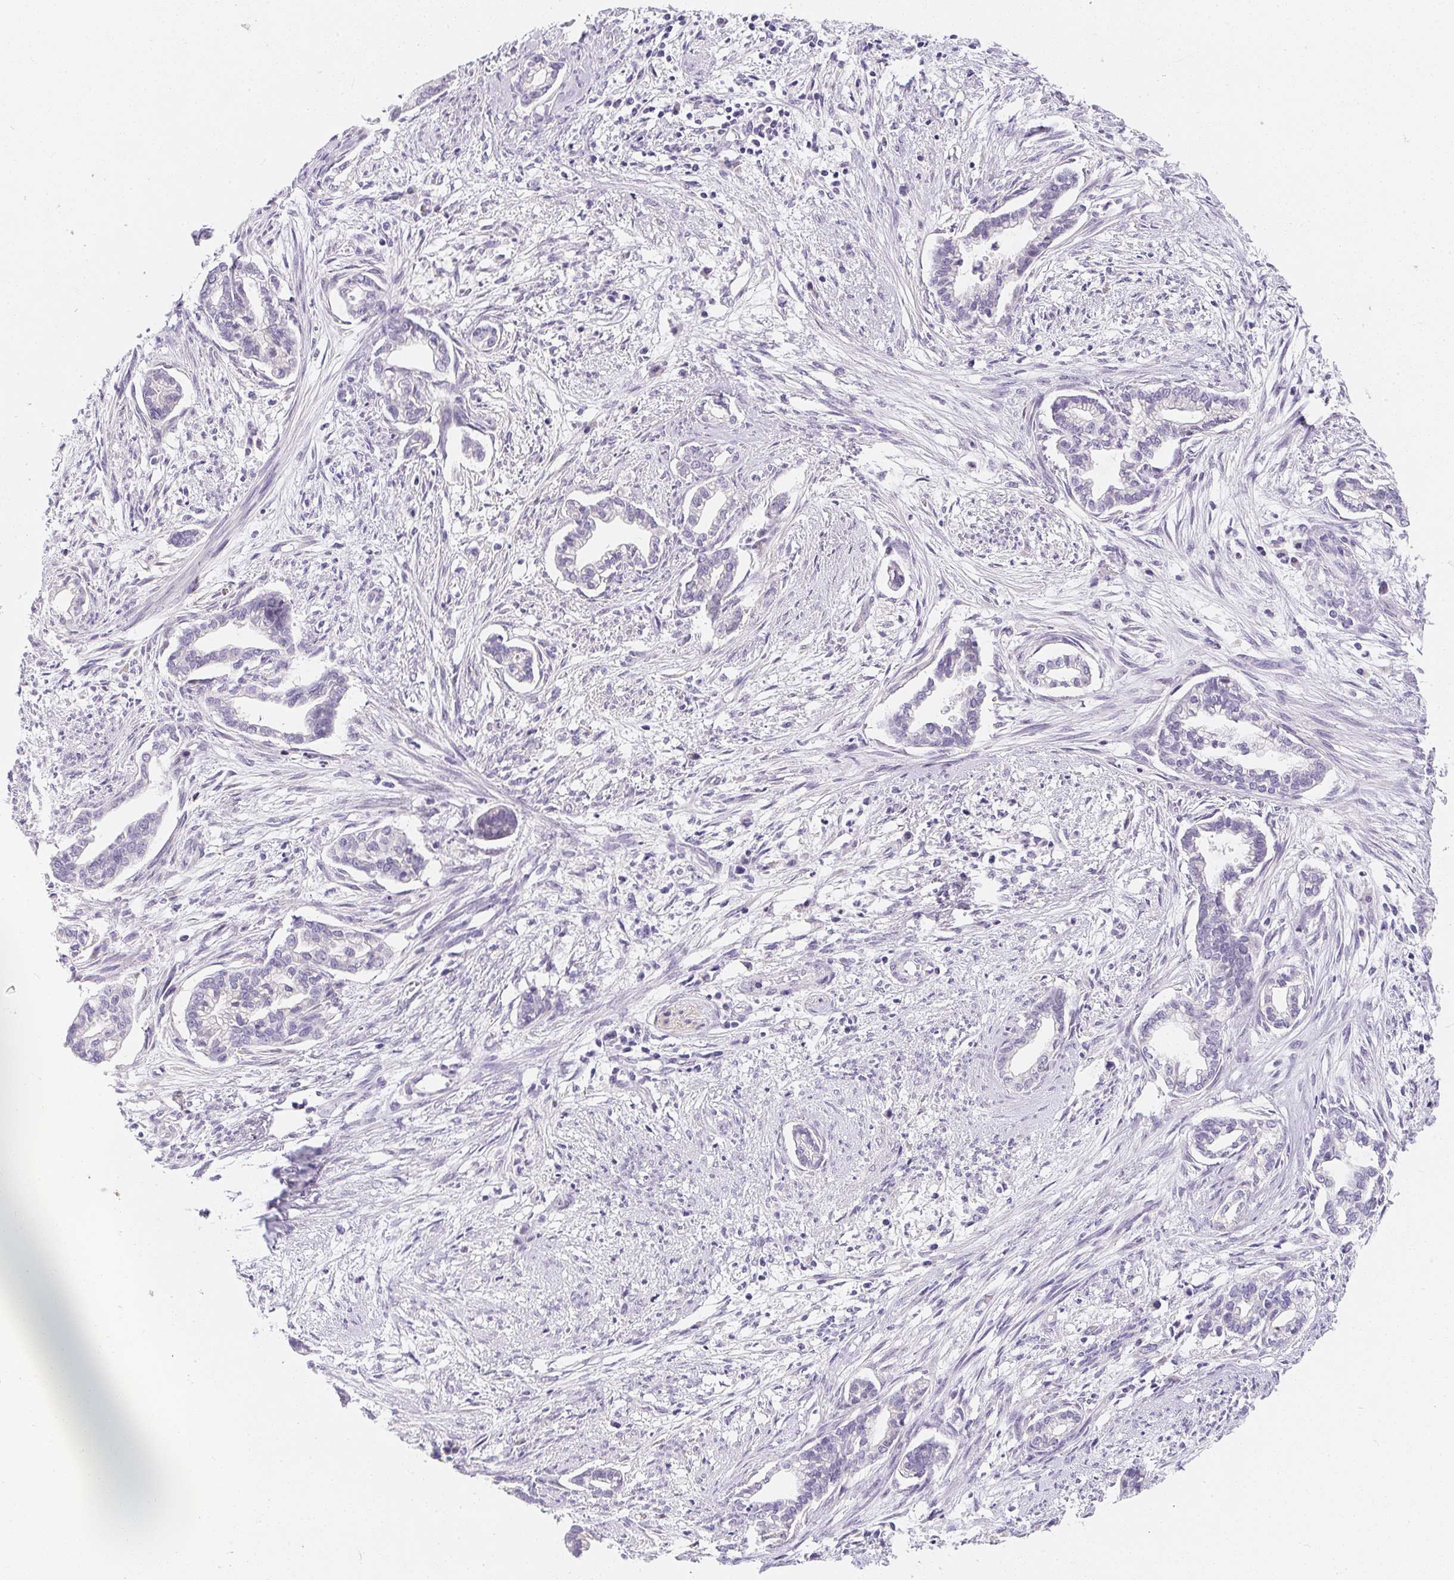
{"staining": {"intensity": "negative", "quantity": "none", "location": "none"}, "tissue": "cervical cancer", "cell_type": "Tumor cells", "image_type": "cancer", "snomed": [{"axis": "morphology", "description": "Adenocarcinoma, NOS"}, {"axis": "topography", "description": "Cervix"}], "caption": "Micrograph shows no significant protein expression in tumor cells of cervical cancer. Brightfield microscopy of IHC stained with DAB (3,3'-diaminobenzidine) (brown) and hematoxylin (blue), captured at high magnification.", "gene": "MAP1A", "patient": {"sex": "female", "age": 62}}